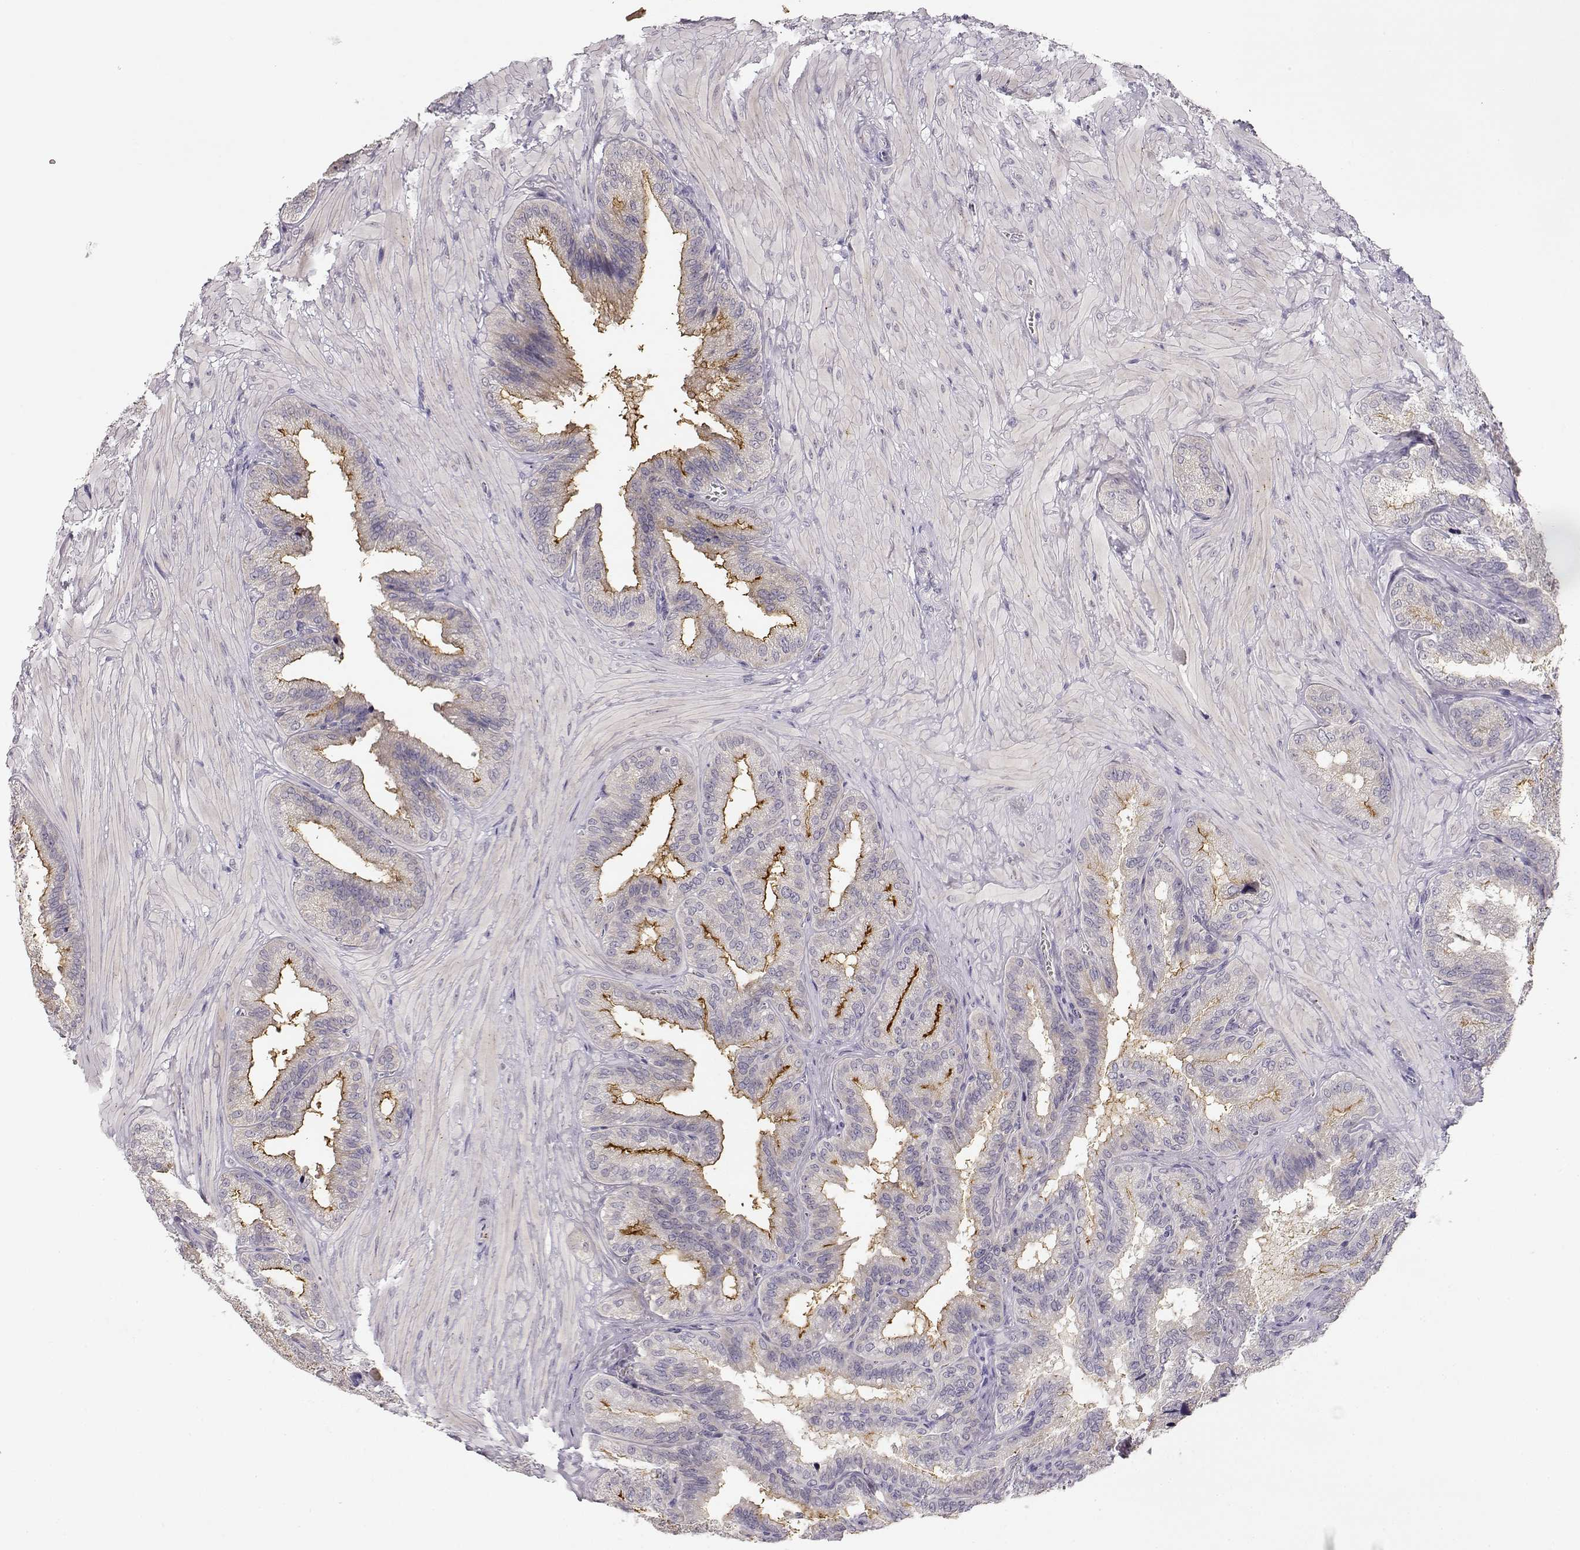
{"staining": {"intensity": "moderate", "quantity": "25%-75%", "location": "cytoplasmic/membranous"}, "tissue": "seminal vesicle", "cell_type": "Glandular cells", "image_type": "normal", "snomed": [{"axis": "morphology", "description": "Normal tissue, NOS"}, {"axis": "topography", "description": "Seminal veicle"}], "caption": "Protein staining by IHC exhibits moderate cytoplasmic/membranous staining in approximately 25%-75% of glandular cells in benign seminal vesicle. Nuclei are stained in blue.", "gene": "TTC26", "patient": {"sex": "male", "age": 37}}